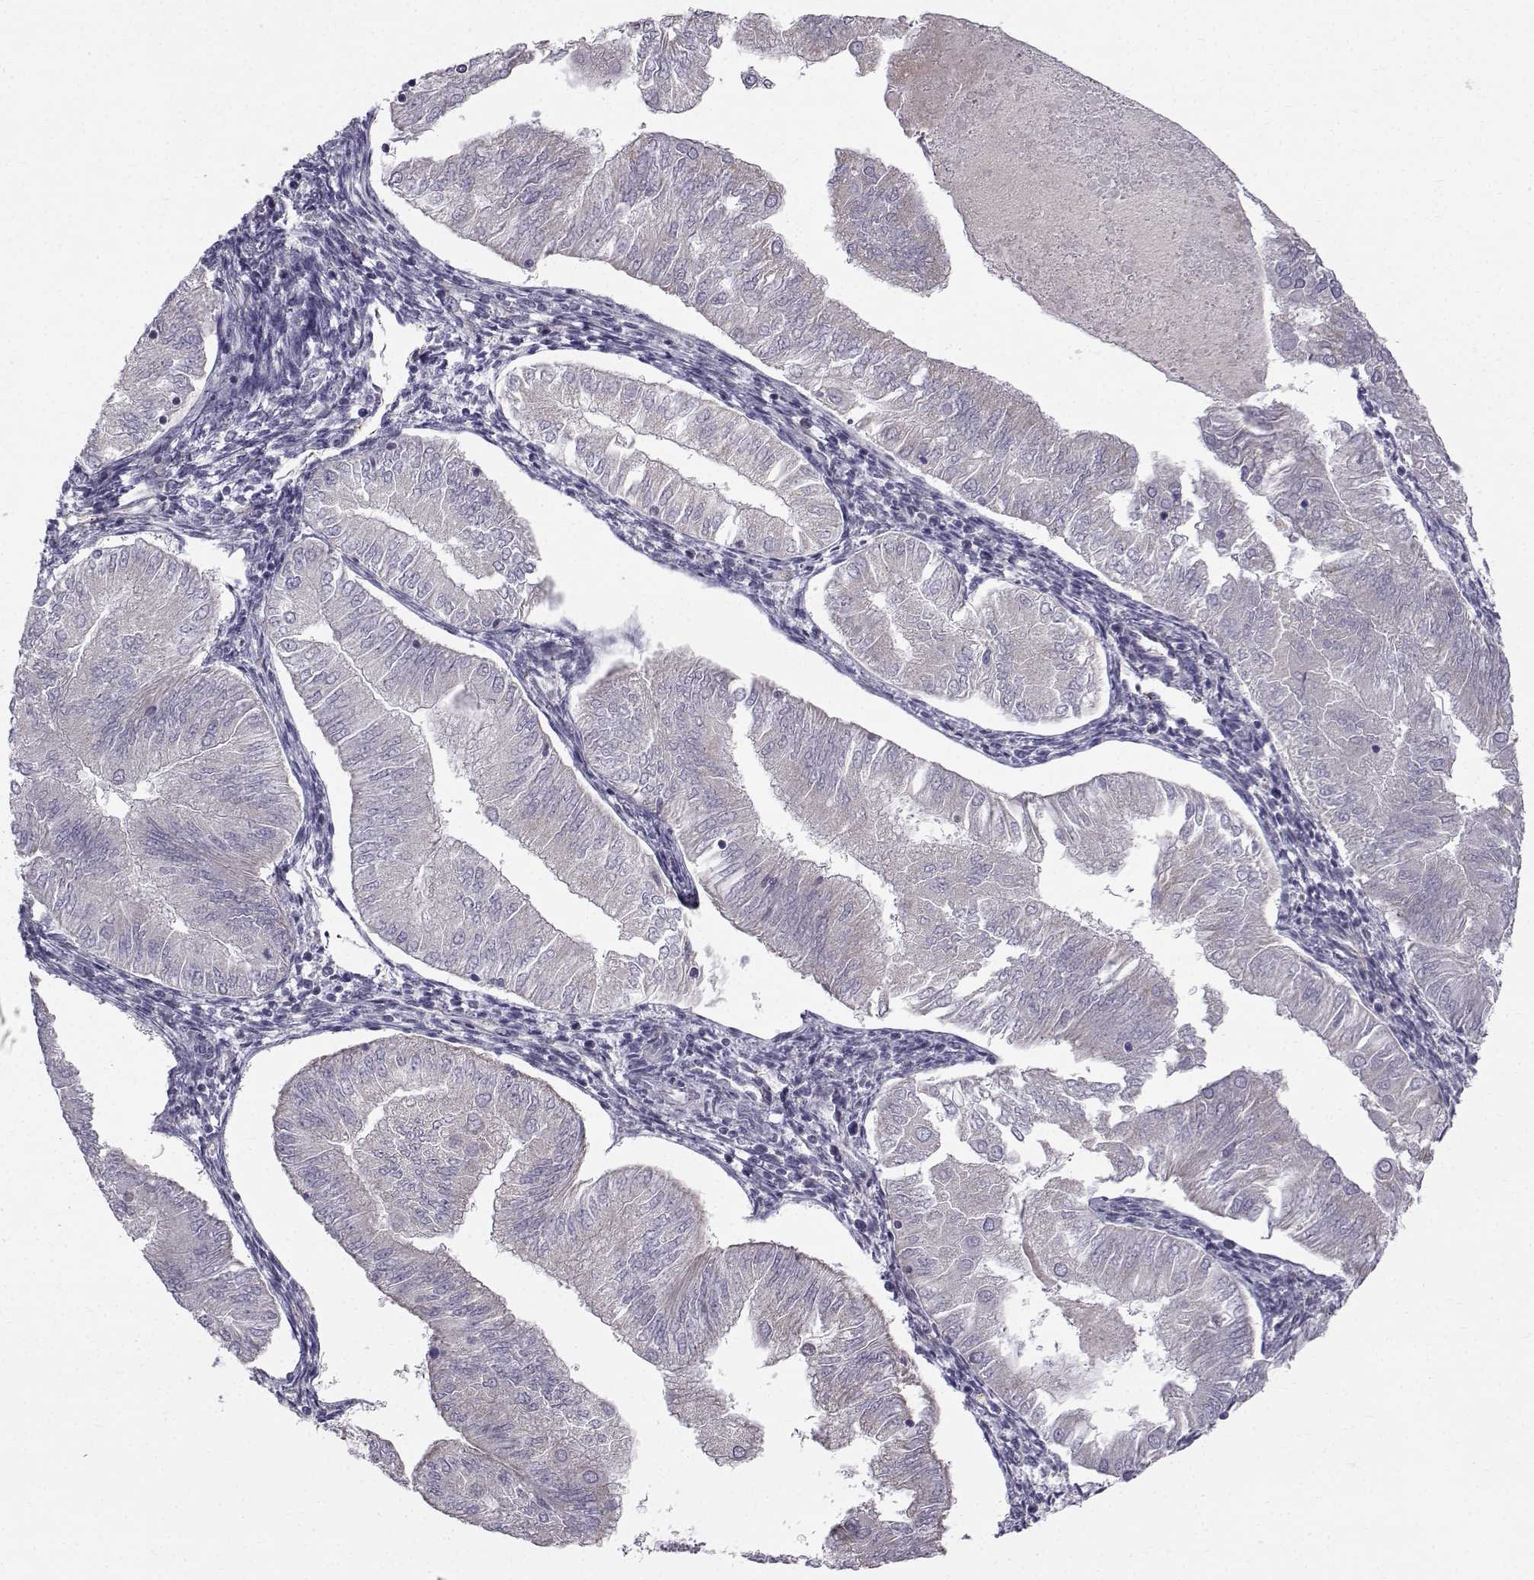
{"staining": {"intensity": "negative", "quantity": "none", "location": "none"}, "tissue": "endometrial cancer", "cell_type": "Tumor cells", "image_type": "cancer", "snomed": [{"axis": "morphology", "description": "Adenocarcinoma, NOS"}, {"axis": "topography", "description": "Endometrium"}], "caption": "Immunohistochemistry (IHC) of endometrial adenocarcinoma exhibits no positivity in tumor cells.", "gene": "CALCR", "patient": {"sex": "female", "age": 53}}